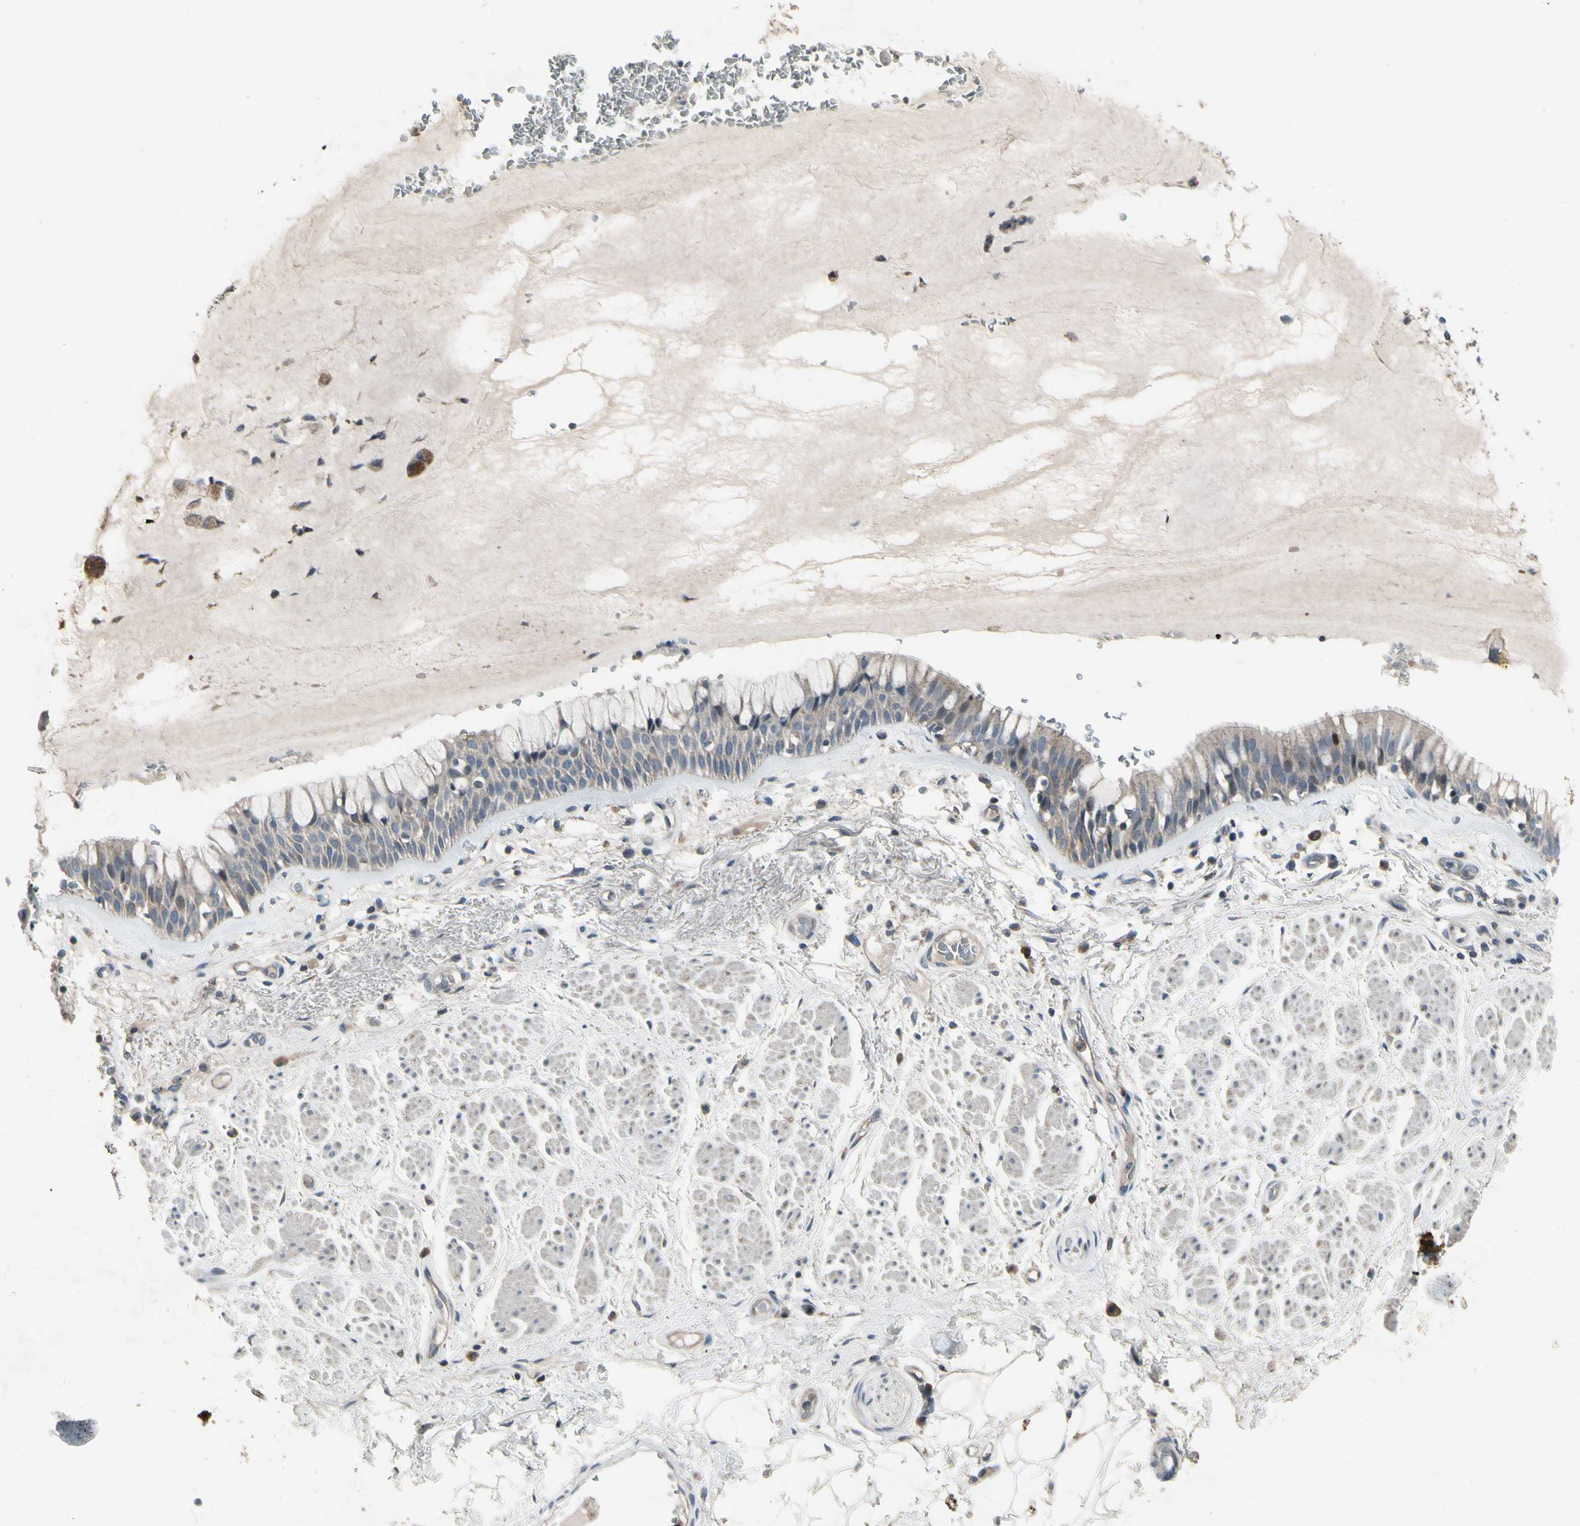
{"staining": {"intensity": "weak", "quantity": ">75%", "location": "cytoplasmic/membranous"}, "tissue": "bronchus", "cell_type": "Respiratory epithelial cells", "image_type": "normal", "snomed": [{"axis": "morphology", "description": "Normal tissue, NOS"}, {"axis": "topography", "description": "Bronchus"}], "caption": "Immunohistochemistry (IHC) of benign bronchus exhibits low levels of weak cytoplasmic/membranous positivity in approximately >75% of respiratory epithelial cells. The staining was performed using DAB, with brown indicating positive protein expression. Nuclei are stained blue with hematoxylin.", "gene": "NMI", "patient": {"sex": "male", "age": 66}}